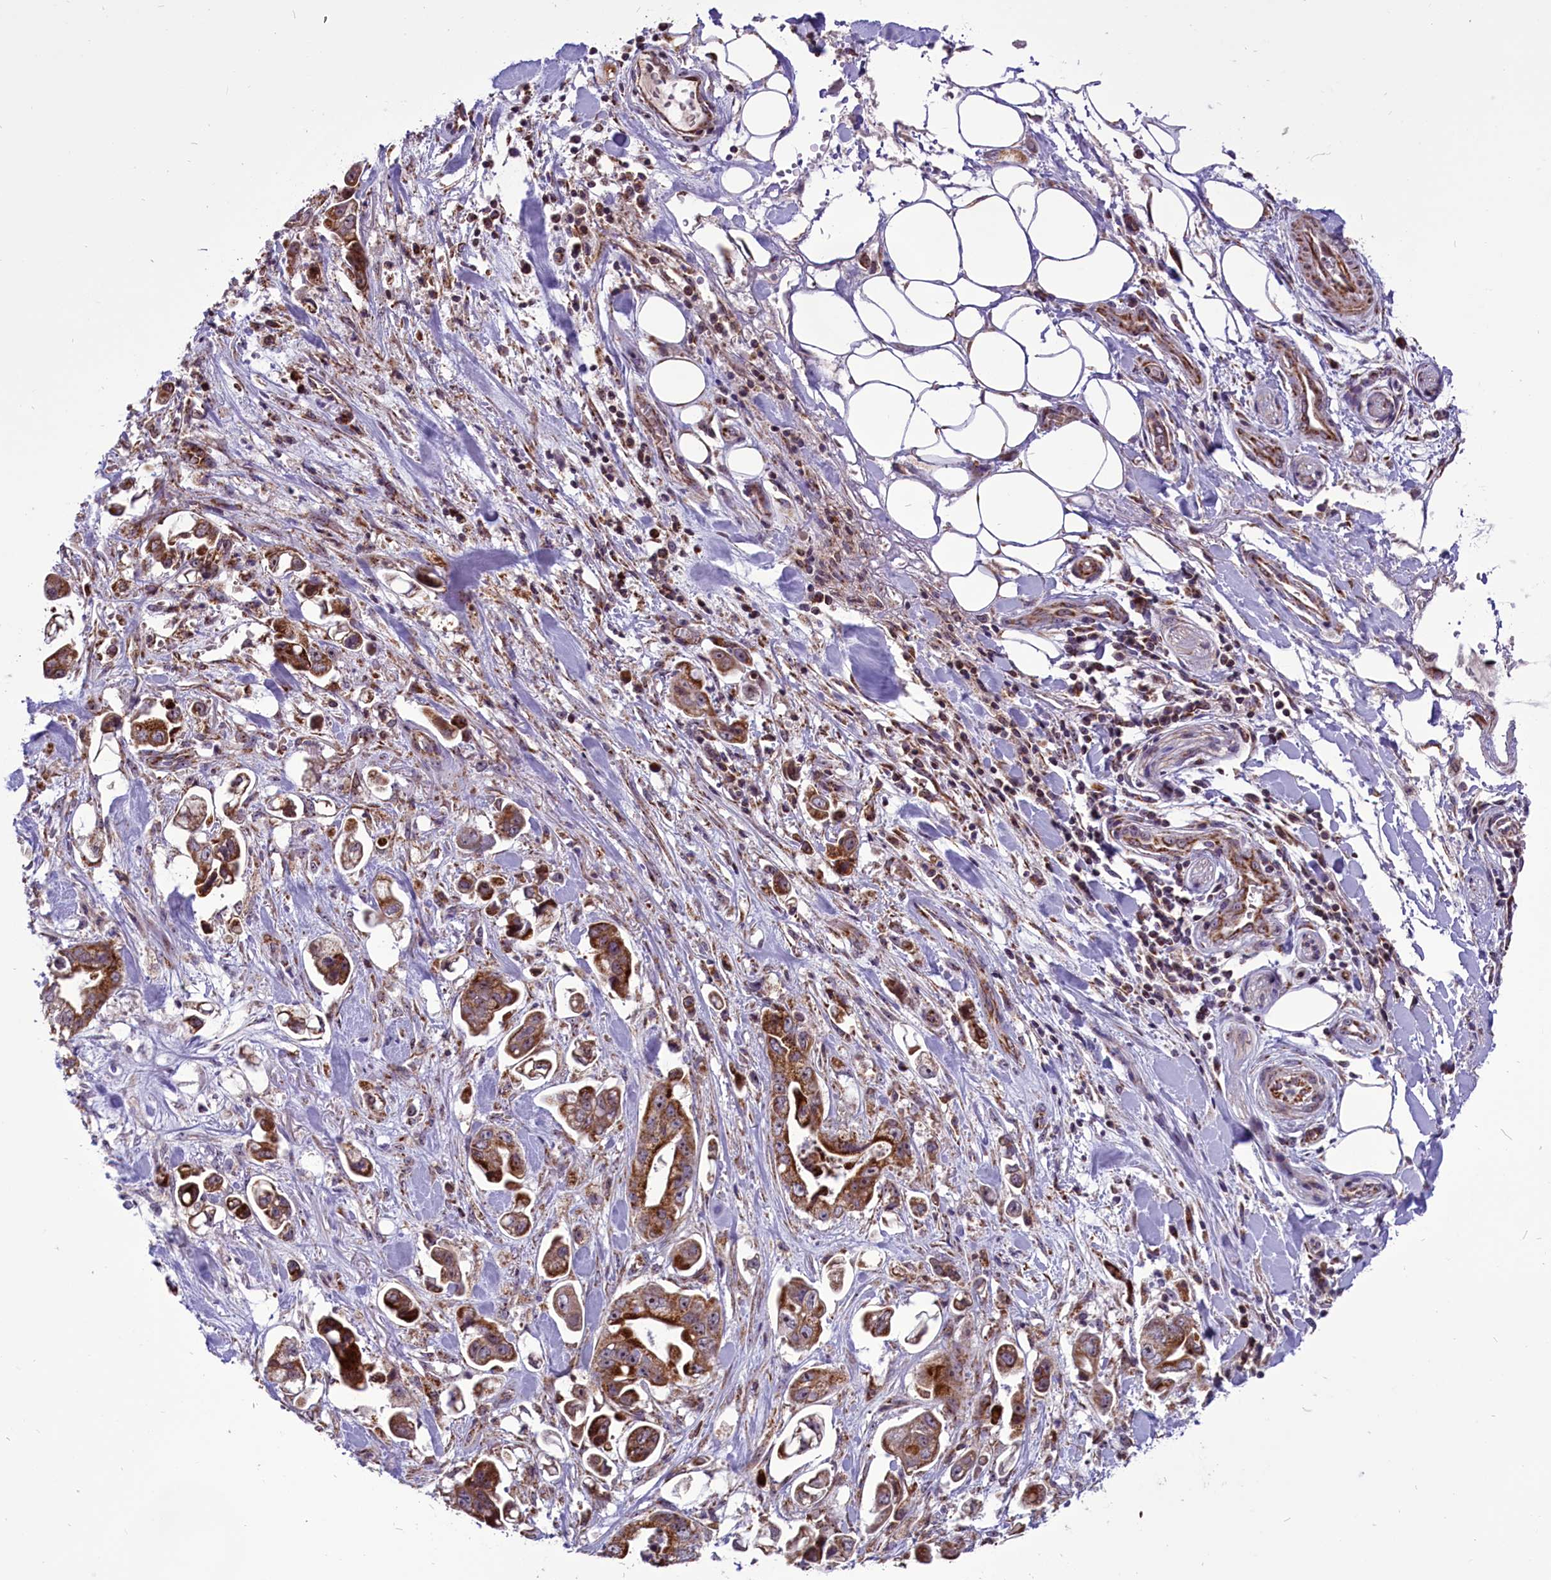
{"staining": {"intensity": "strong", "quantity": ">75%", "location": "cytoplasmic/membranous"}, "tissue": "stomach cancer", "cell_type": "Tumor cells", "image_type": "cancer", "snomed": [{"axis": "morphology", "description": "Adenocarcinoma, NOS"}, {"axis": "topography", "description": "Stomach"}], "caption": "A brown stain labels strong cytoplasmic/membranous staining of a protein in human stomach cancer tumor cells.", "gene": "NDUFS5", "patient": {"sex": "male", "age": 62}}